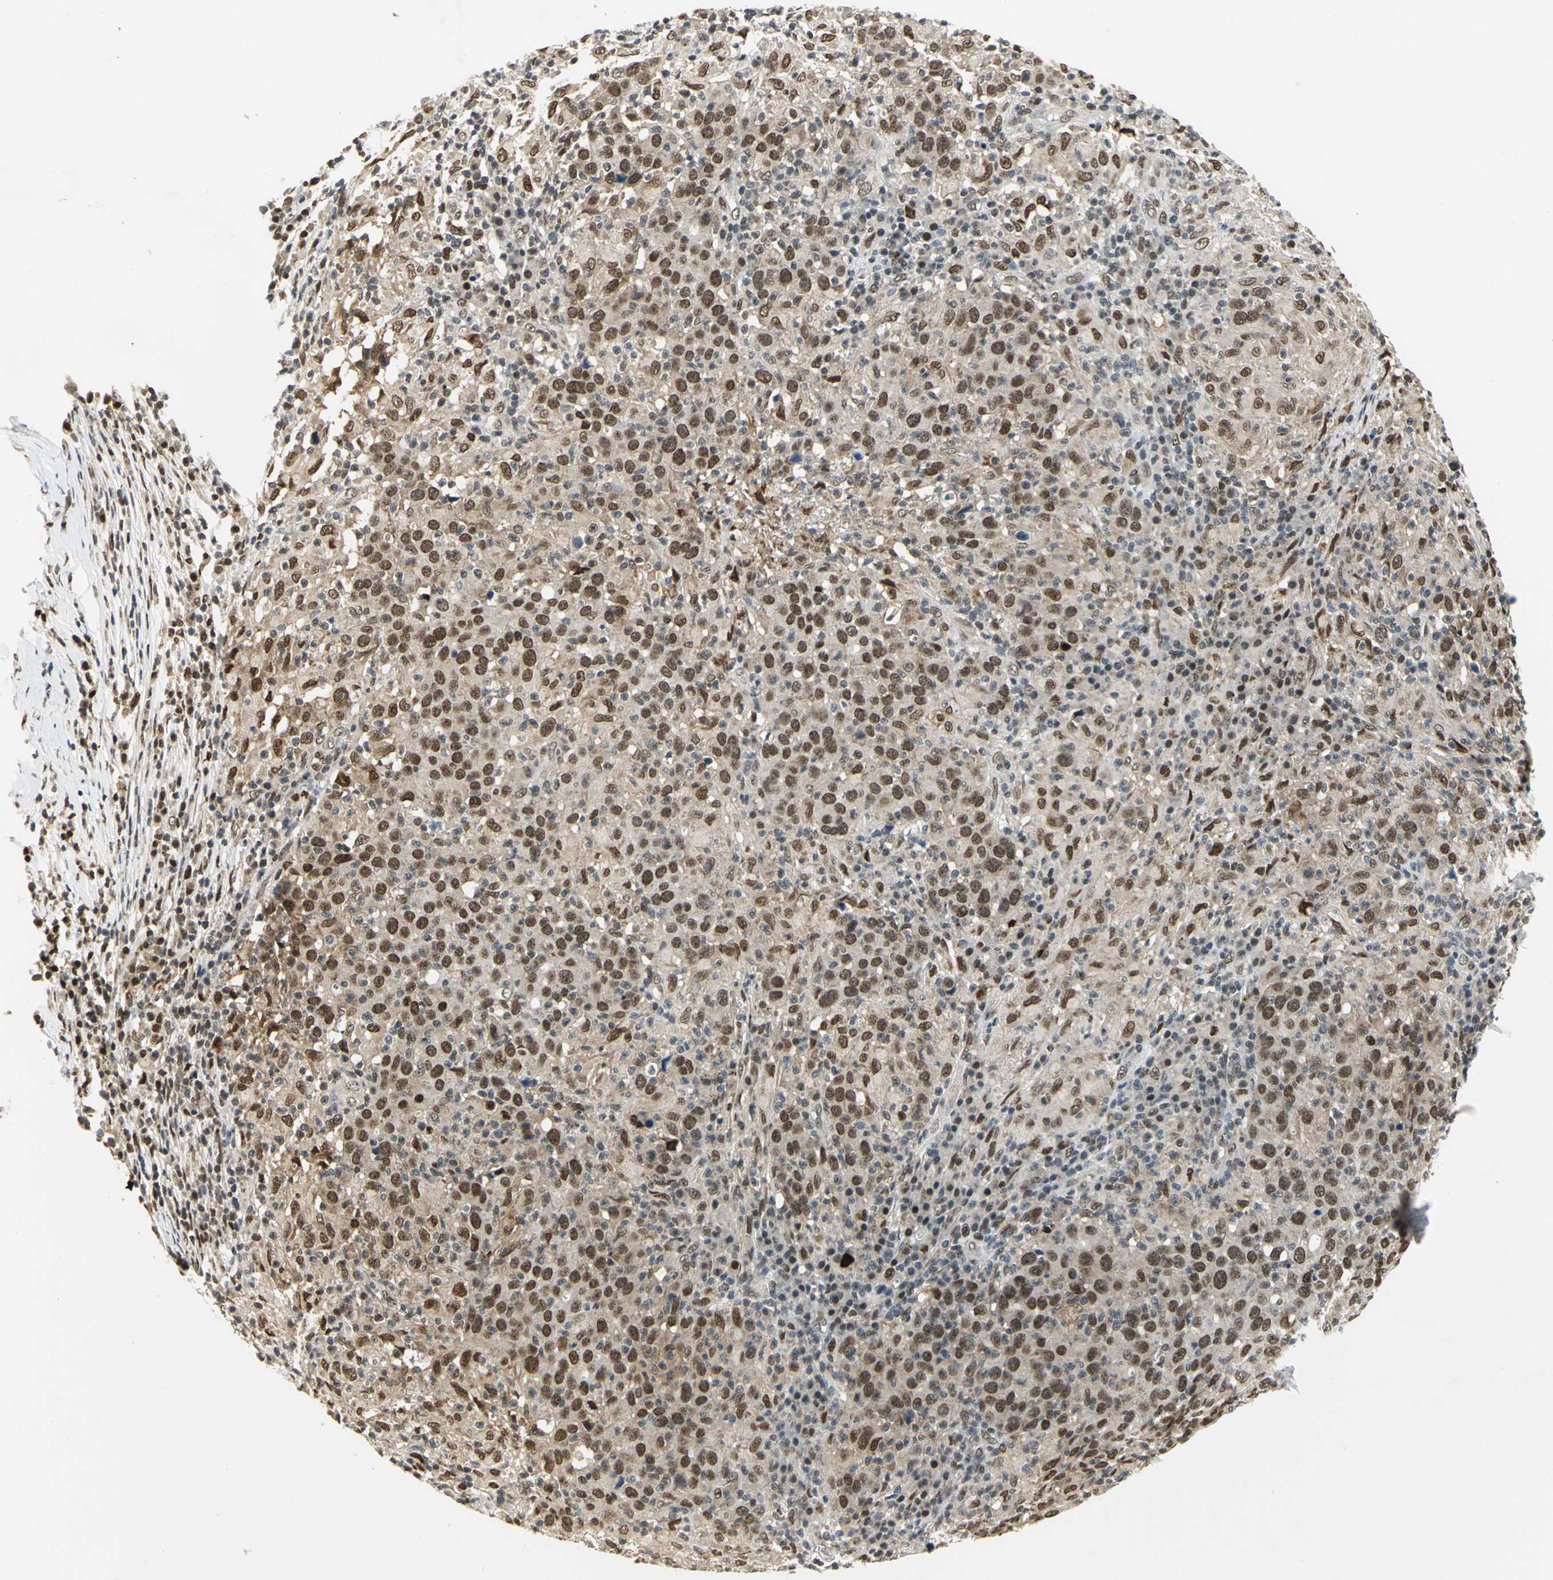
{"staining": {"intensity": "strong", "quantity": ">75%", "location": "nuclear"}, "tissue": "head and neck cancer", "cell_type": "Tumor cells", "image_type": "cancer", "snomed": [{"axis": "morphology", "description": "Adenocarcinoma, NOS"}, {"axis": "topography", "description": "Salivary gland"}, {"axis": "topography", "description": "Head-Neck"}], "caption": "Tumor cells reveal high levels of strong nuclear positivity in approximately >75% of cells in human adenocarcinoma (head and neck). (DAB (3,3'-diaminobenzidine) IHC, brown staining for protein, blue staining for nuclei).", "gene": "RAD17", "patient": {"sex": "female", "age": 65}}